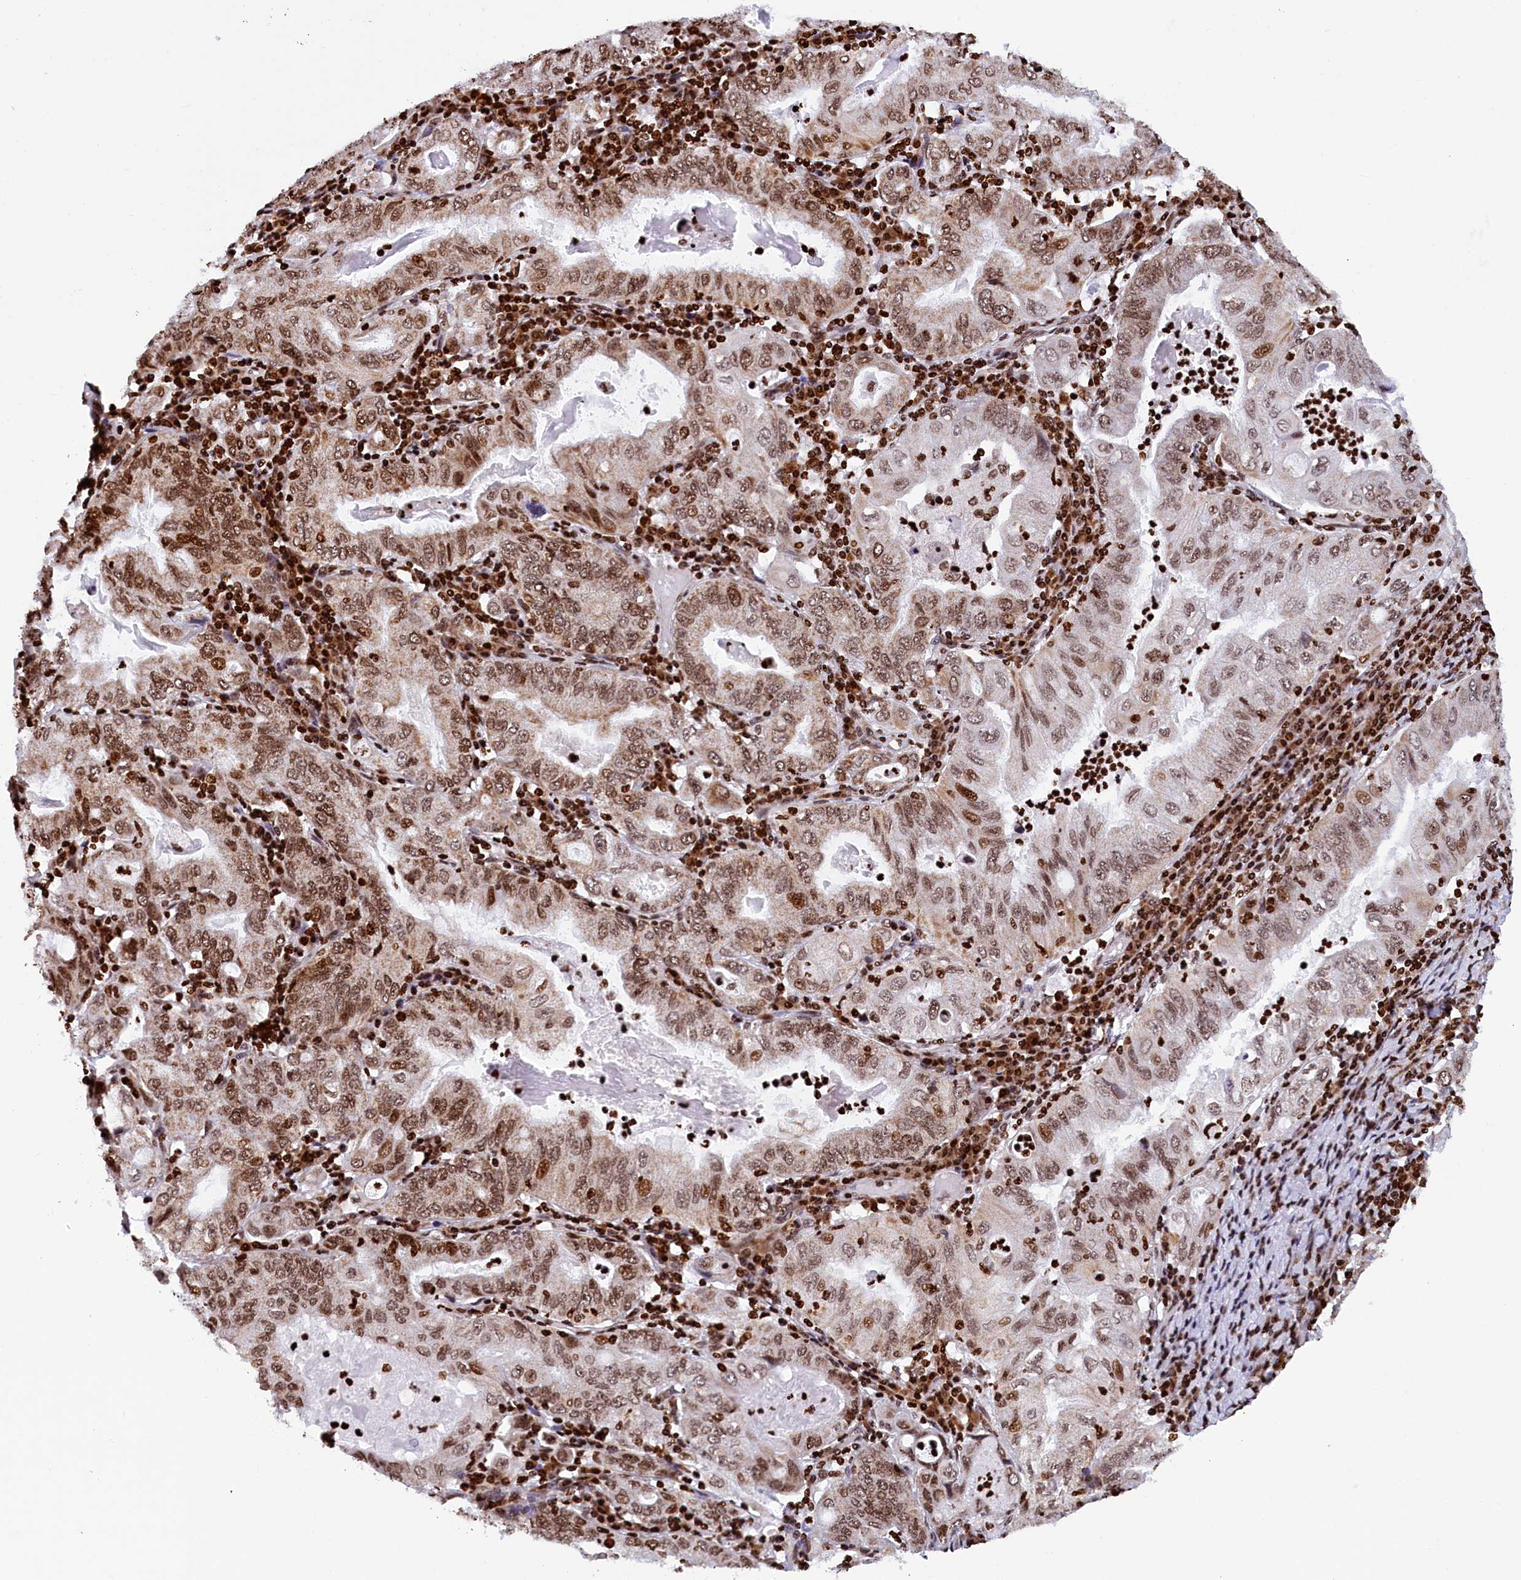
{"staining": {"intensity": "moderate", "quantity": ">75%", "location": "nuclear"}, "tissue": "stomach cancer", "cell_type": "Tumor cells", "image_type": "cancer", "snomed": [{"axis": "morphology", "description": "Normal tissue, NOS"}, {"axis": "morphology", "description": "Adenocarcinoma, NOS"}, {"axis": "topography", "description": "Esophagus"}, {"axis": "topography", "description": "Stomach, upper"}, {"axis": "topography", "description": "Peripheral nerve tissue"}], "caption": "A micrograph of stomach cancer (adenocarcinoma) stained for a protein shows moderate nuclear brown staining in tumor cells.", "gene": "TIMM29", "patient": {"sex": "male", "age": 62}}